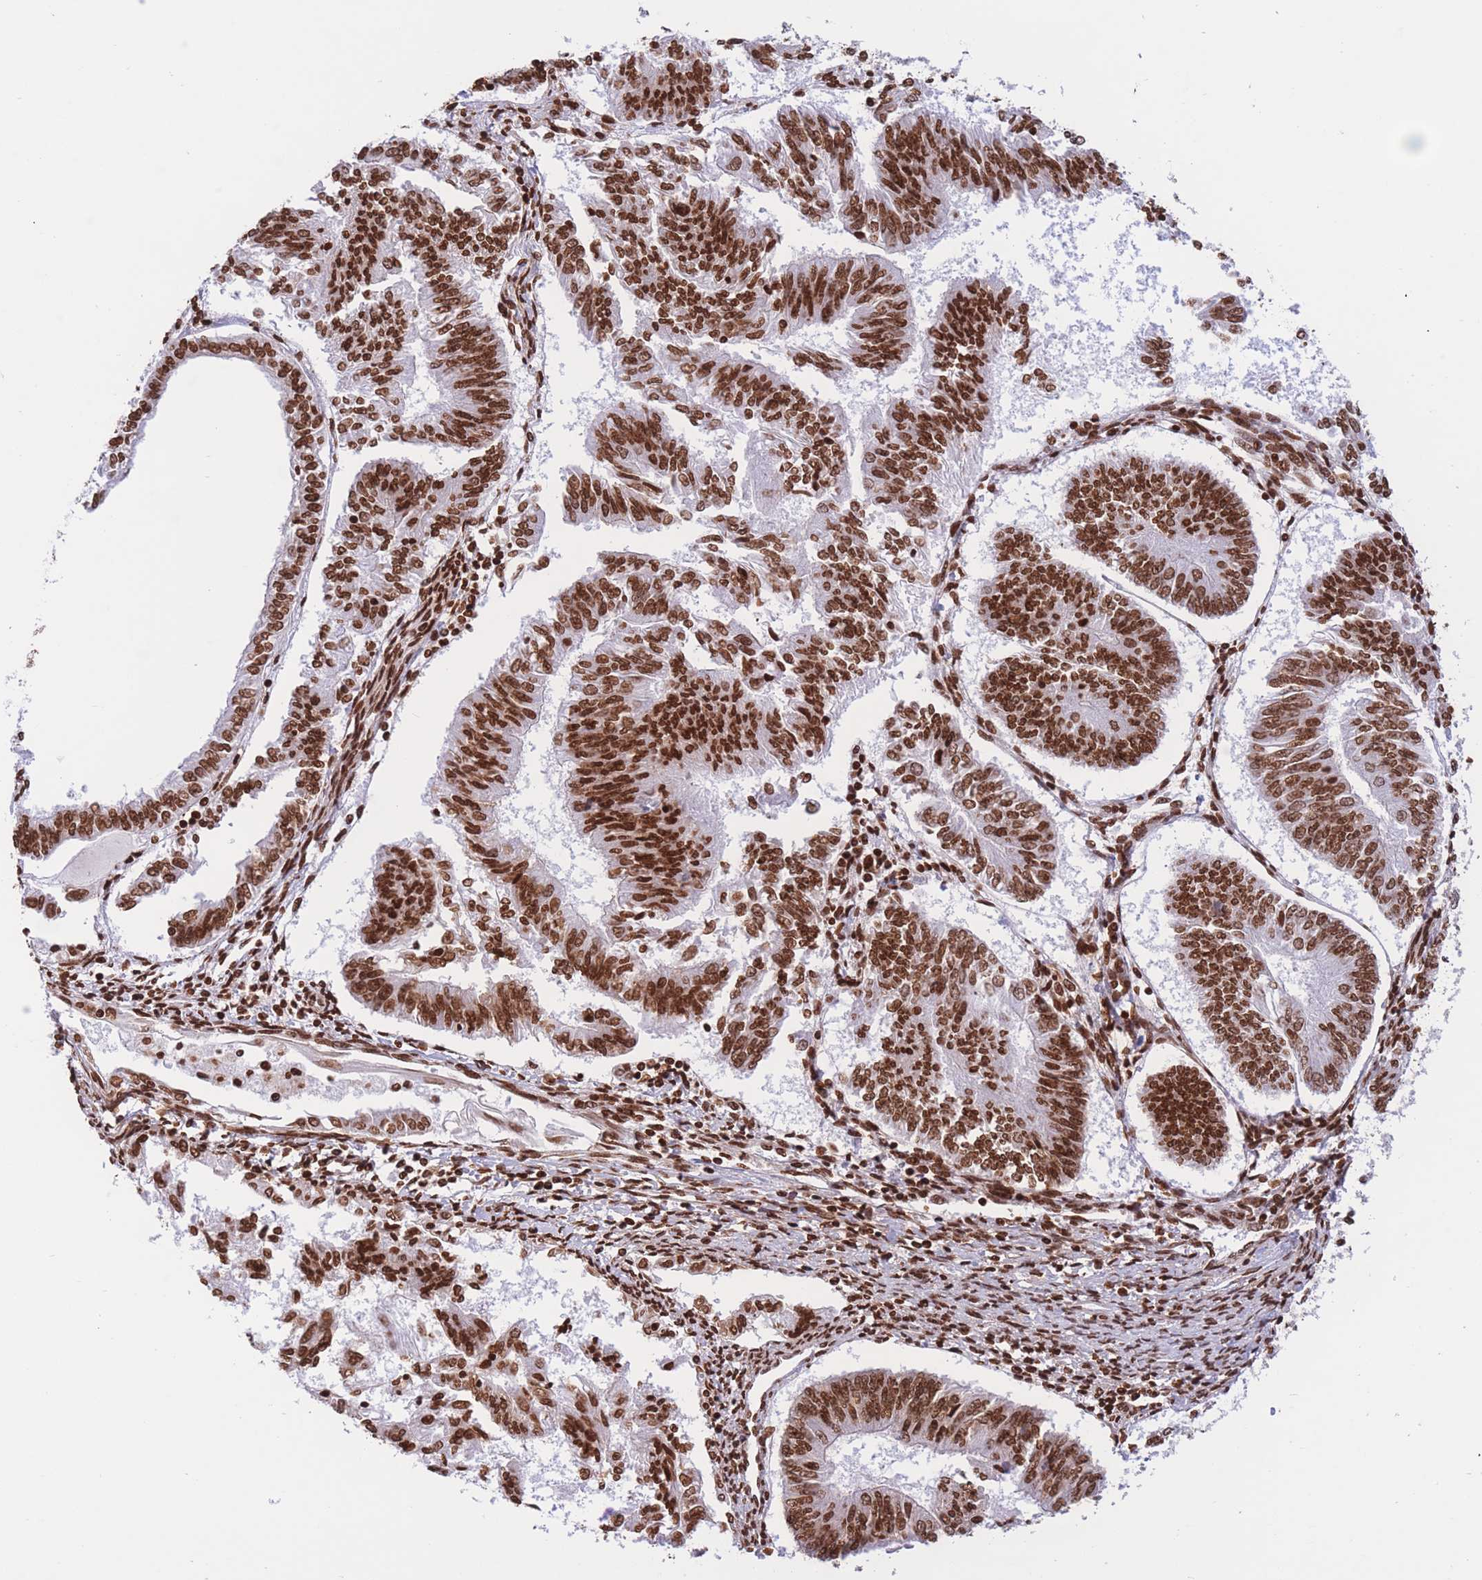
{"staining": {"intensity": "strong", "quantity": ">75%", "location": "nuclear"}, "tissue": "endometrial cancer", "cell_type": "Tumor cells", "image_type": "cancer", "snomed": [{"axis": "morphology", "description": "Adenocarcinoma, NOS"}, {"axis": "topography", "description": "Endometrium"}], "caption": "There is high levels of strong nuclear positivity in tumor cells of endometrial cancer, as demonstrated by immunohistochemical staining (brown color).", "gene": "H2BC11", "patient": {"sex": "female", "age": 58}}